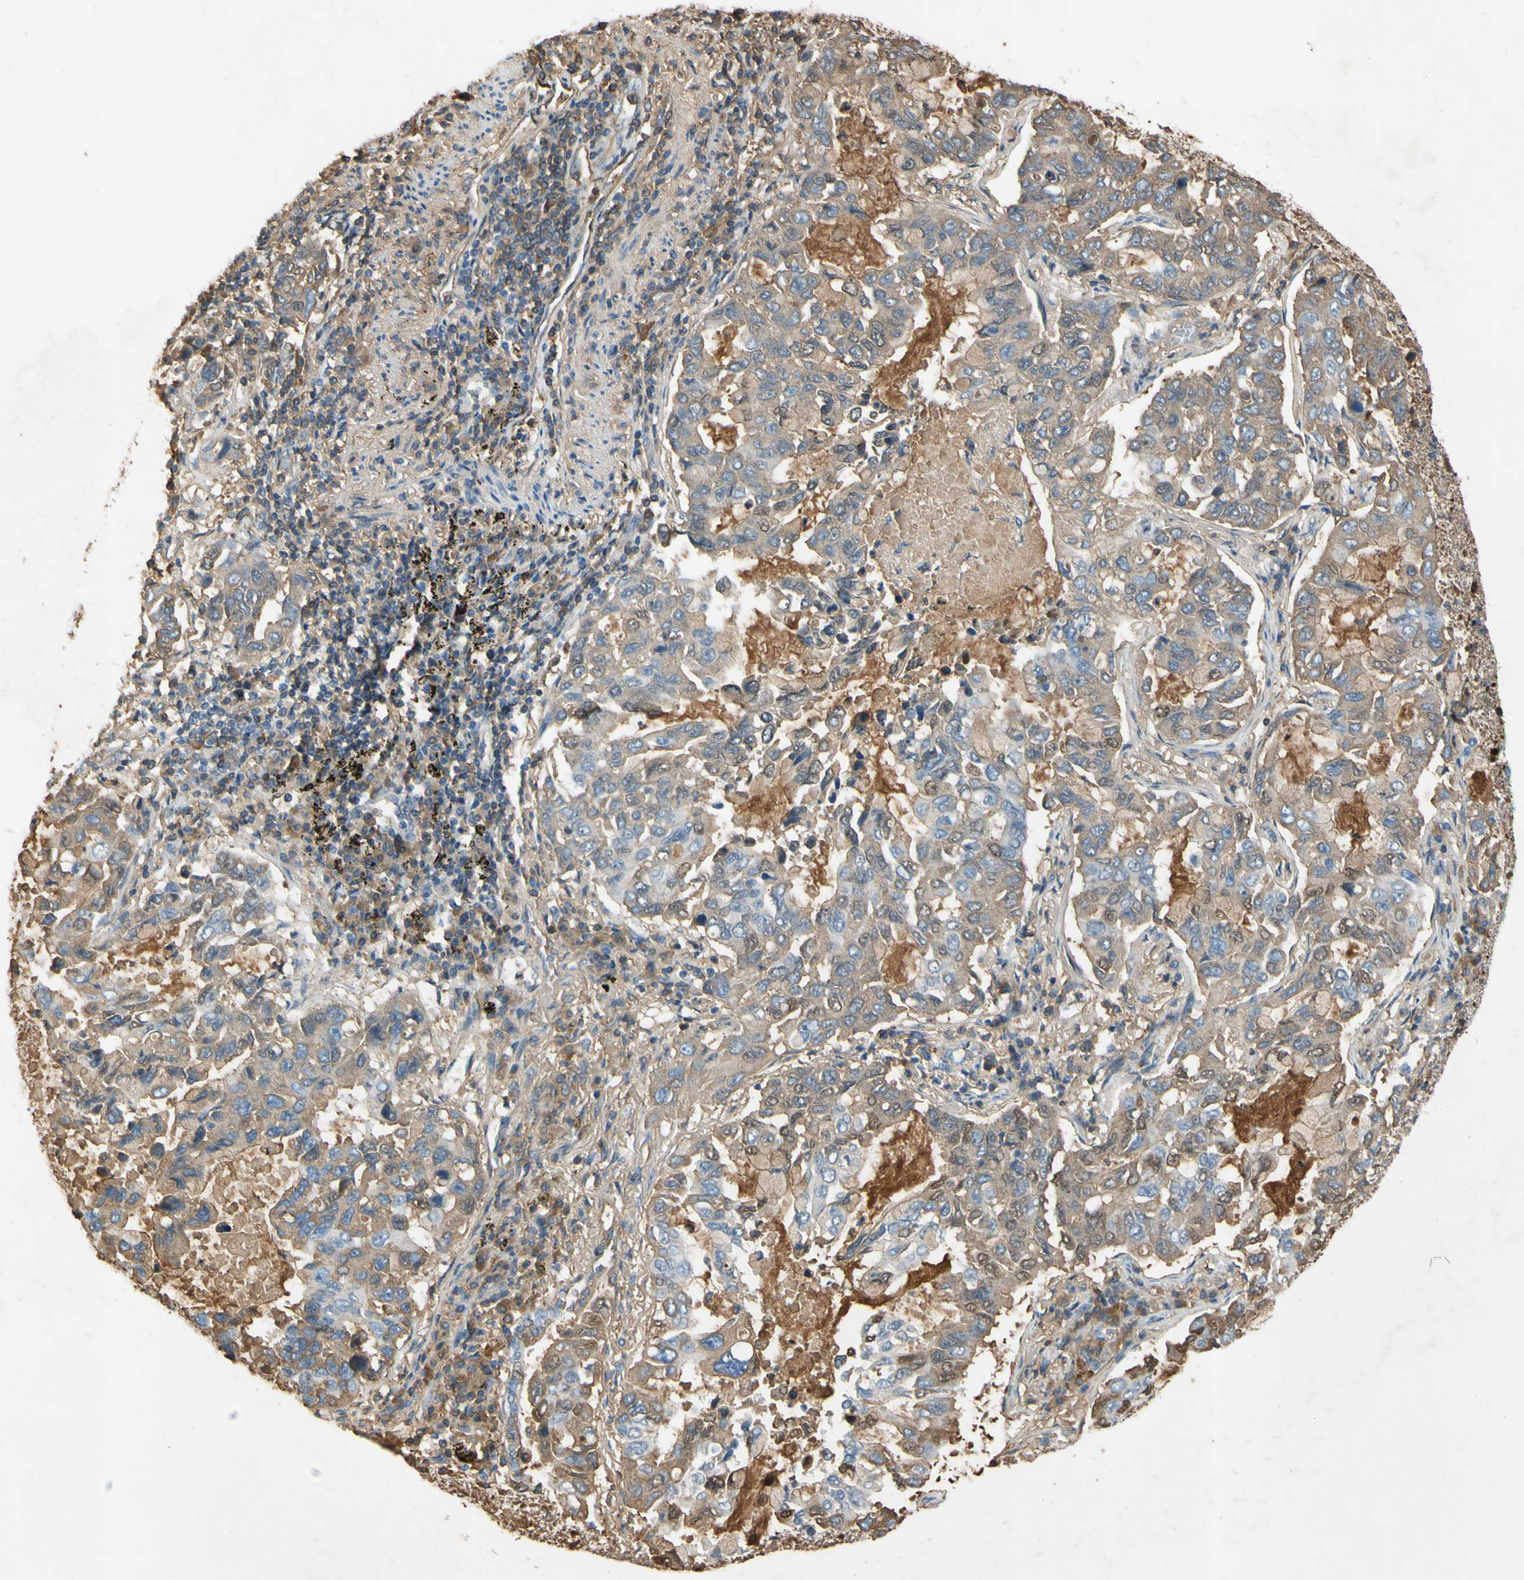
{"staining": {"intensity": "weak", "quantity": ">75%", "location": "cytoplasmic/membranous"}, "tissue": "lung cancer", "cell_type": "Tumor cells", "image_type": "cancer", "snomed": [{"axis": "morphology", "description": "Adenocarcinoma, NOS"}, {"axis": "topography", "description": "Lung"}], "caption": "Brown immunohistochemical staining in lung adenocarcinoma demonstrates weak cytoplasmic/membranous positivity in approximately >75% of tumor cells.", "gene": "TIMP2", "patient": {"sex": "male", "age": 64}}